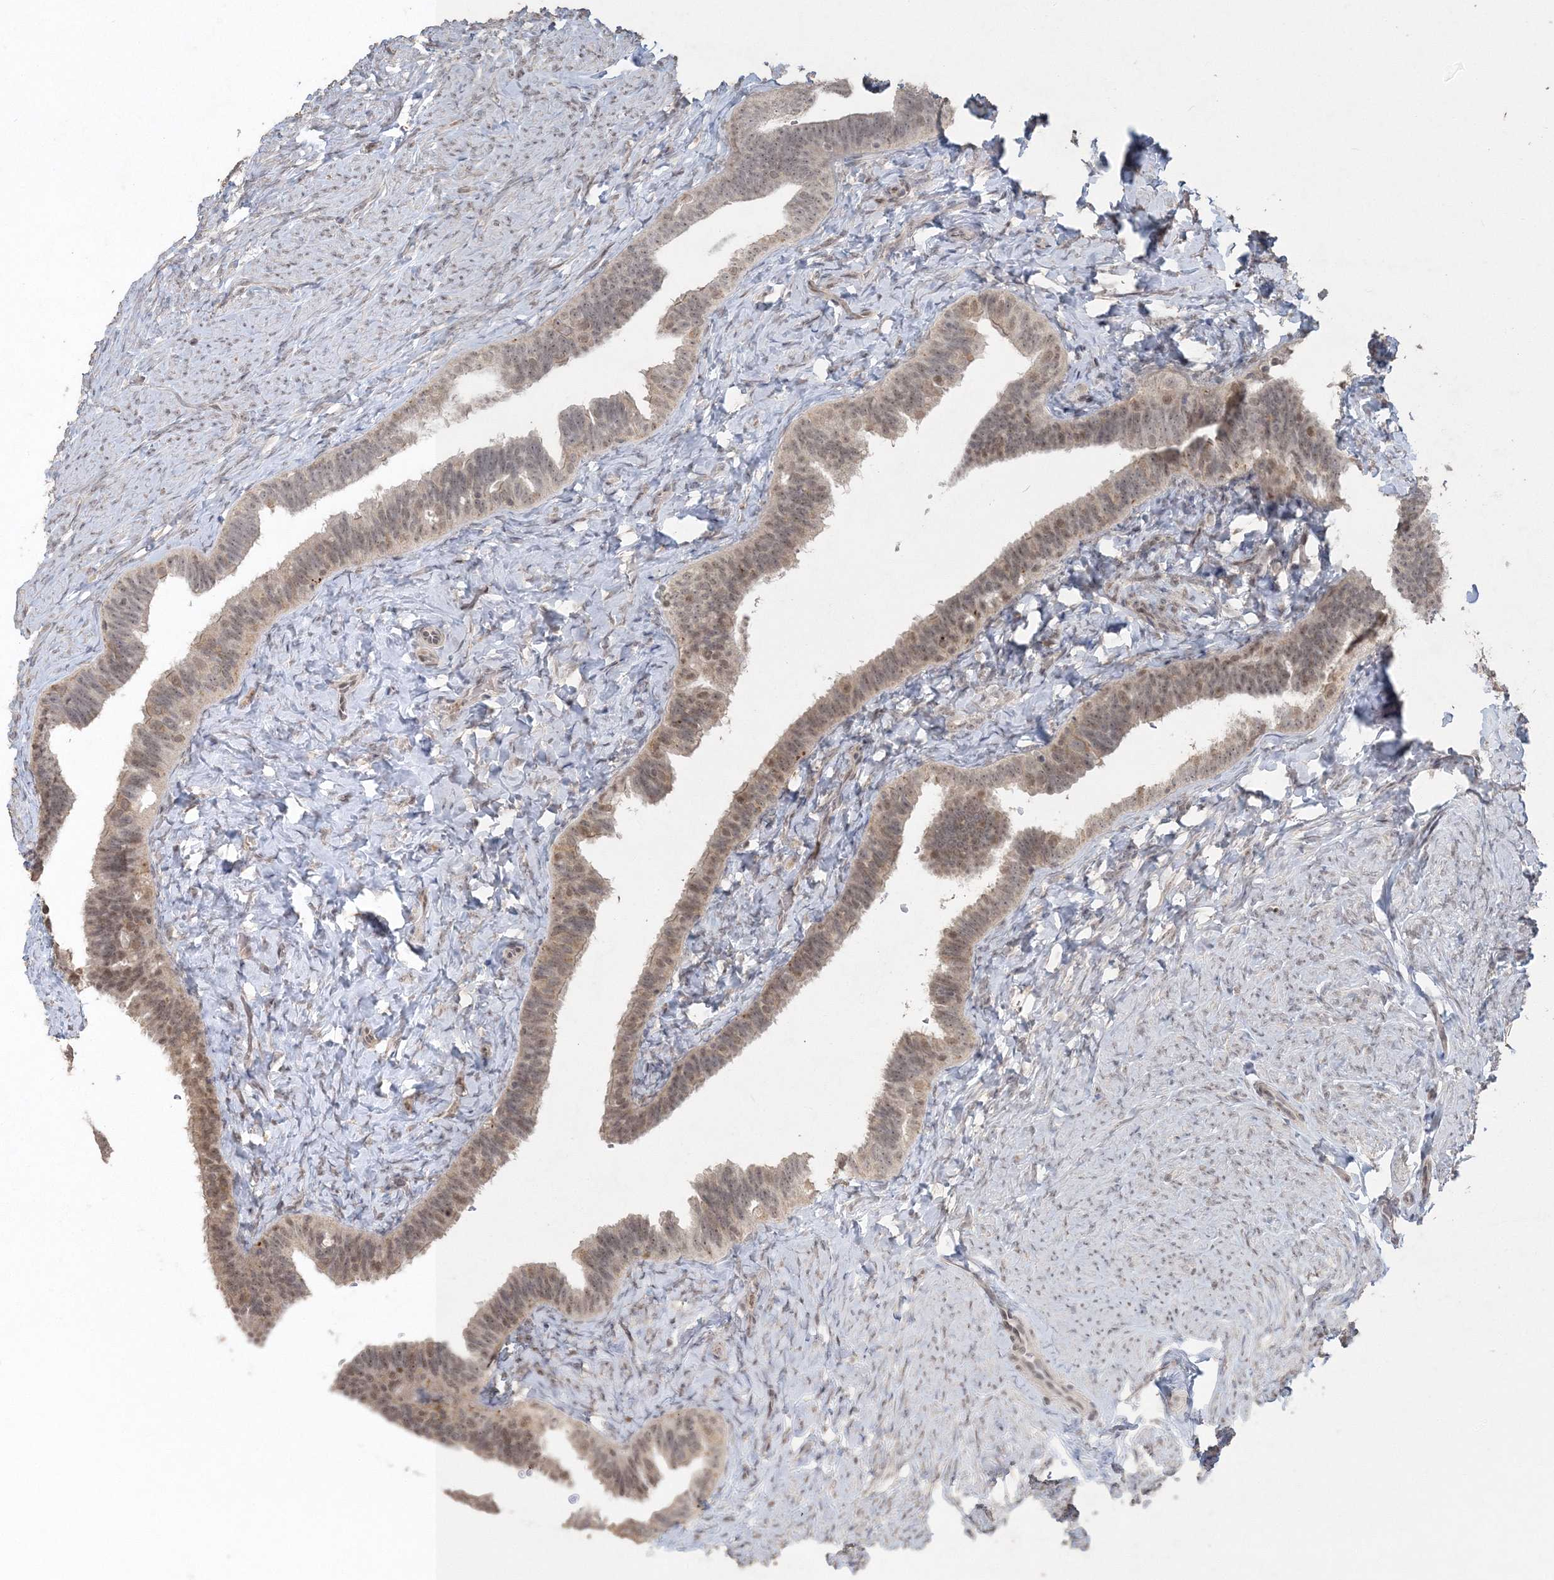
{"staining": {"intensity": "weak", "quantity": "<25%", "location": "cytoplasmic/membranous,nuclear"}, "tissue": "fallopian tube", "cell_type": "Glandular cells", "image_type": "normal", "snomed": [{"axis": "morphology", "description": "Normal tissue, NOS"}, {"axis": "topography", "description": "Fallopian tube"}], "caption": "A high-resolution photomicrograph shows immunohistochemistry (IHC) staining of unremarkable fallopian tube, which demonstrates no significant staining in glandular cells. (DAB (3,3'-diaminobenzidine) IHC, high magnification).", "gene": "UIMC1", "patient": {"sex": "female", "age": 39}}